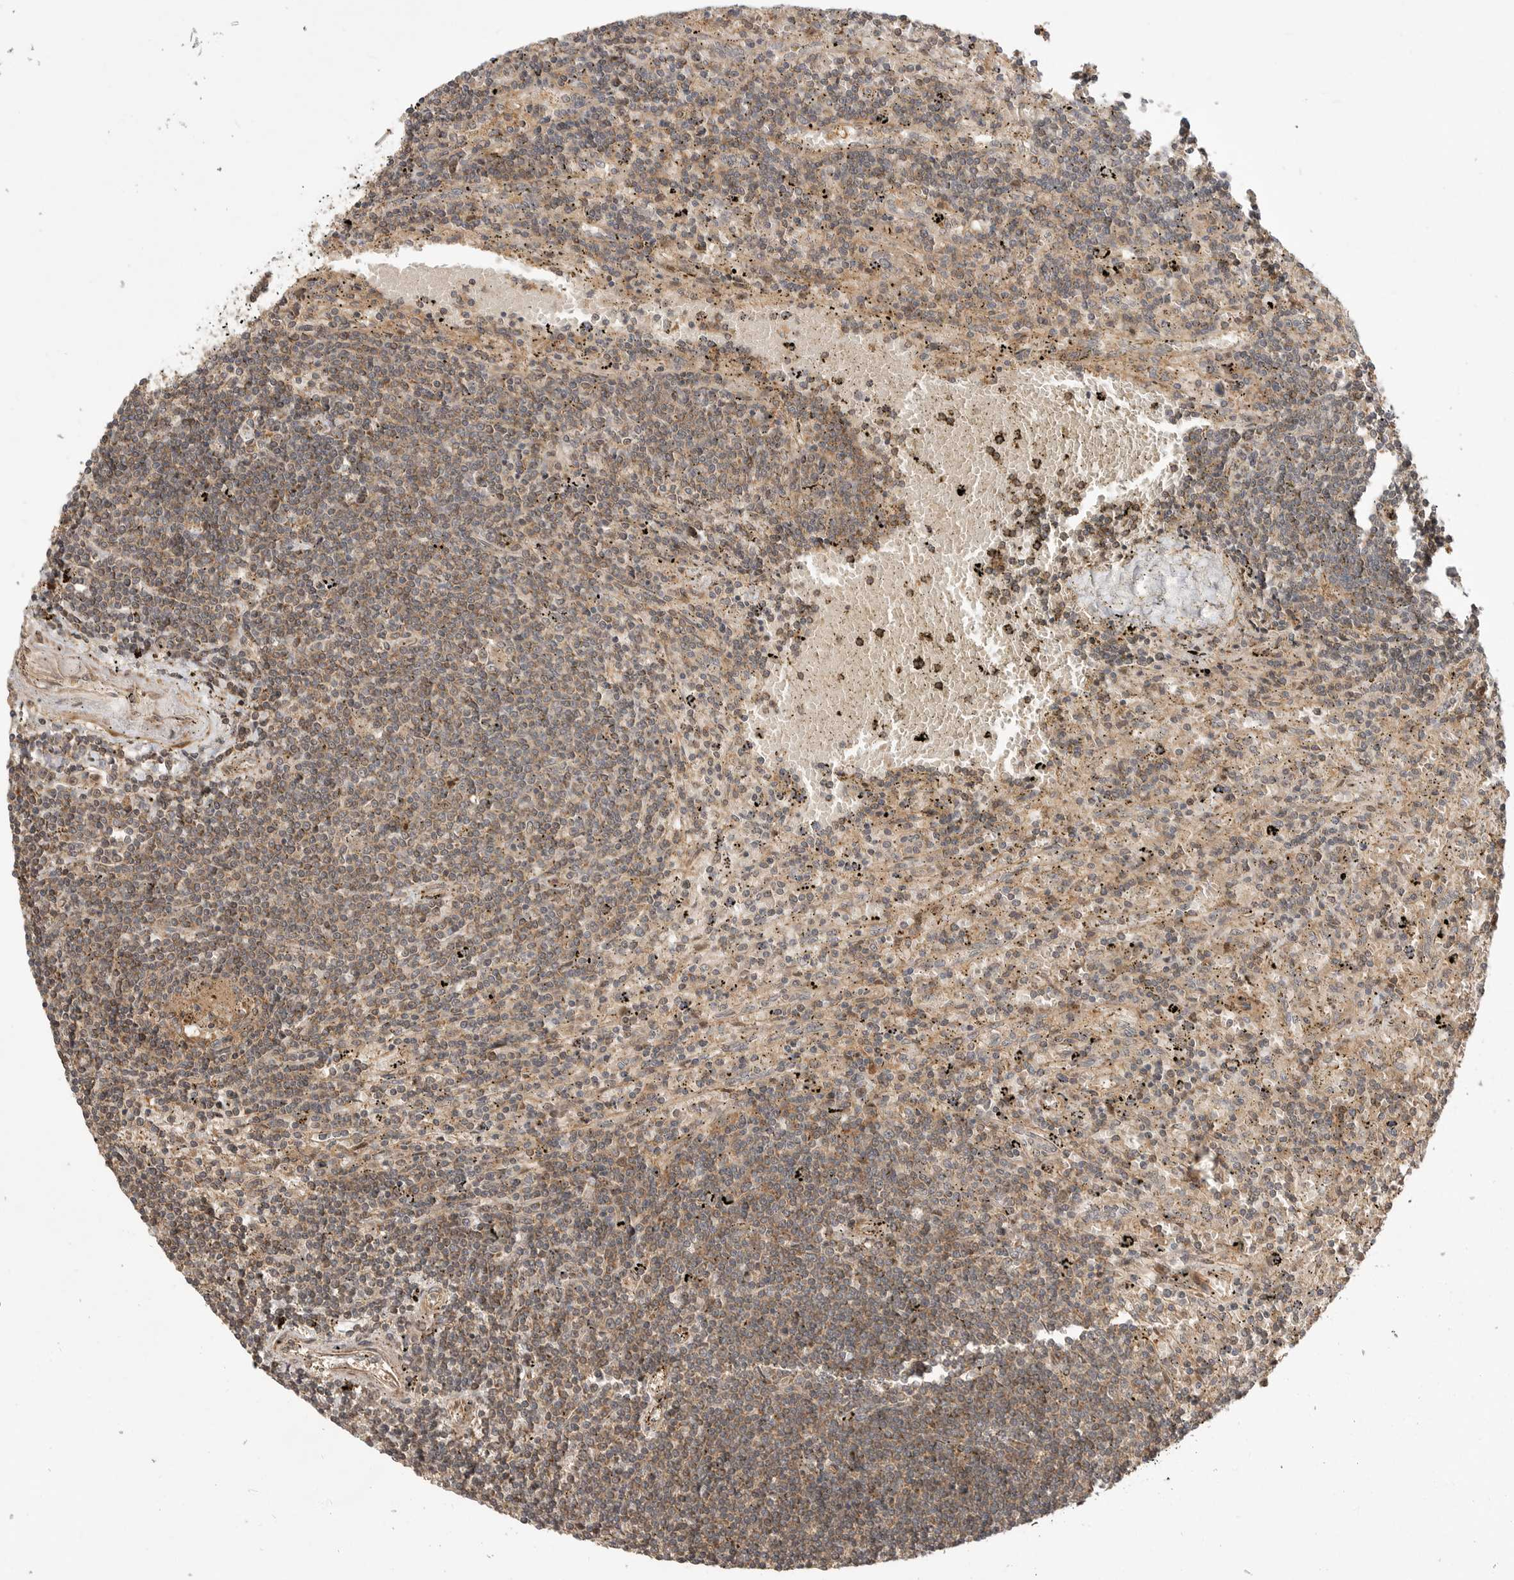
{"staining": {"intensity": "weak", "quantity": ">75%", "location": "cytoplasmic/membranous"}, "tissue": "lymphoma", "cell_type": "Tumor cells", "image_type": "cancer", "snomed": [{"axis": "morphology", "description": "Malignant lymphoma, non-Hodgkin's type, Low grade"}, {"axis": "topography", "description": "Spleen"}], "caption": "A photomicrograph of human lymphoma stained for a protein demonstrates weak cytoplasmic/membranous brown staining in tumor cells. Nuclei are stained in blue.", "gene": "ADPRS", "patient": {"sex": "male", "age": 76}}